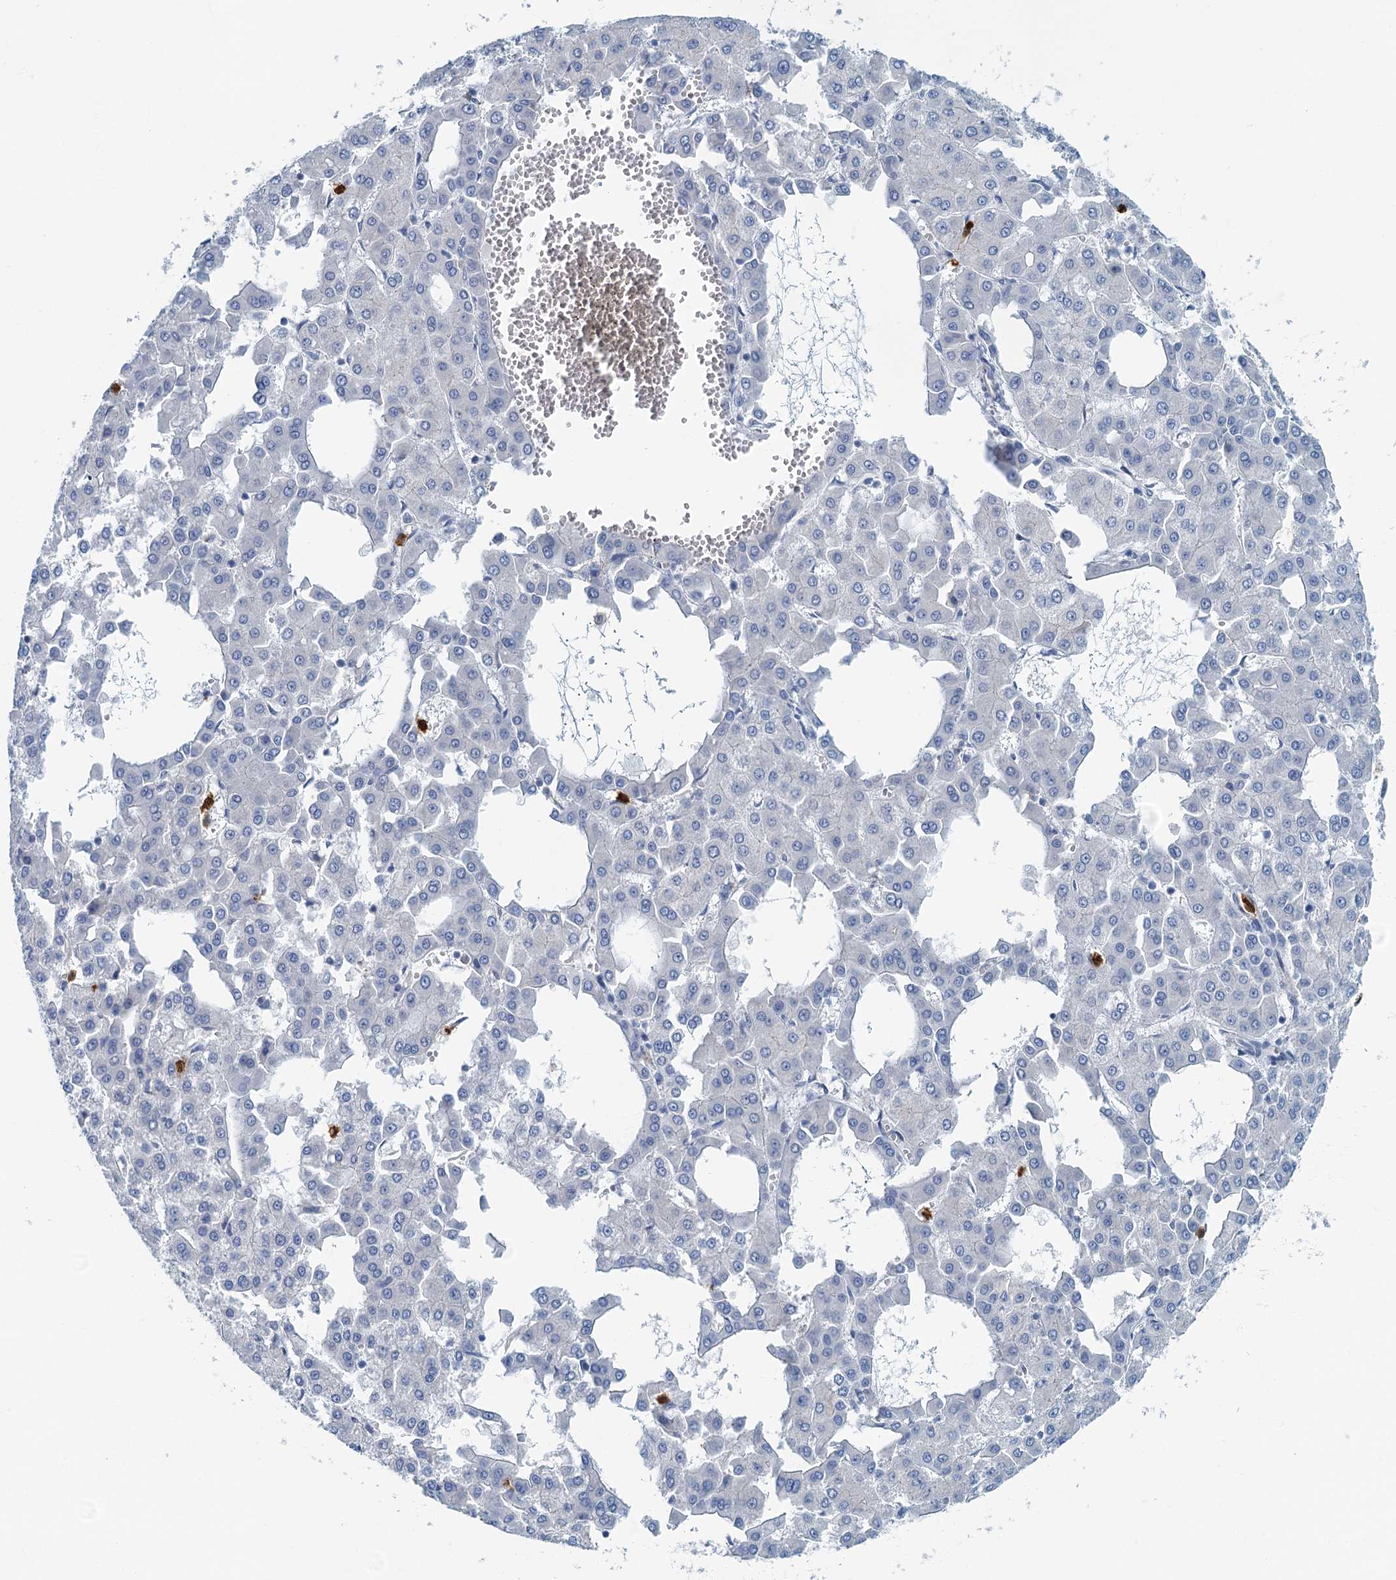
{"staining": {"intensity": "negative", "quantity": "none", "location": "none"}, "tissue": "liver cancer", "cell_type": "Tumor cells", "image_type": "cancer", "snomed": [{"axis": "morphology", "description": "Carcinoma, Hepatocellular, NOS"}, {"axis": "topography", "description": "Liver"}], "caption": "This is a photomicrograph of immunohistochemistry (IHC) staining of liver hepatocellular carcinoma, which shows no staining in tumor cells.", "gene": "ANKDD1A", "patient": {"sex": "male", "age": 47}}